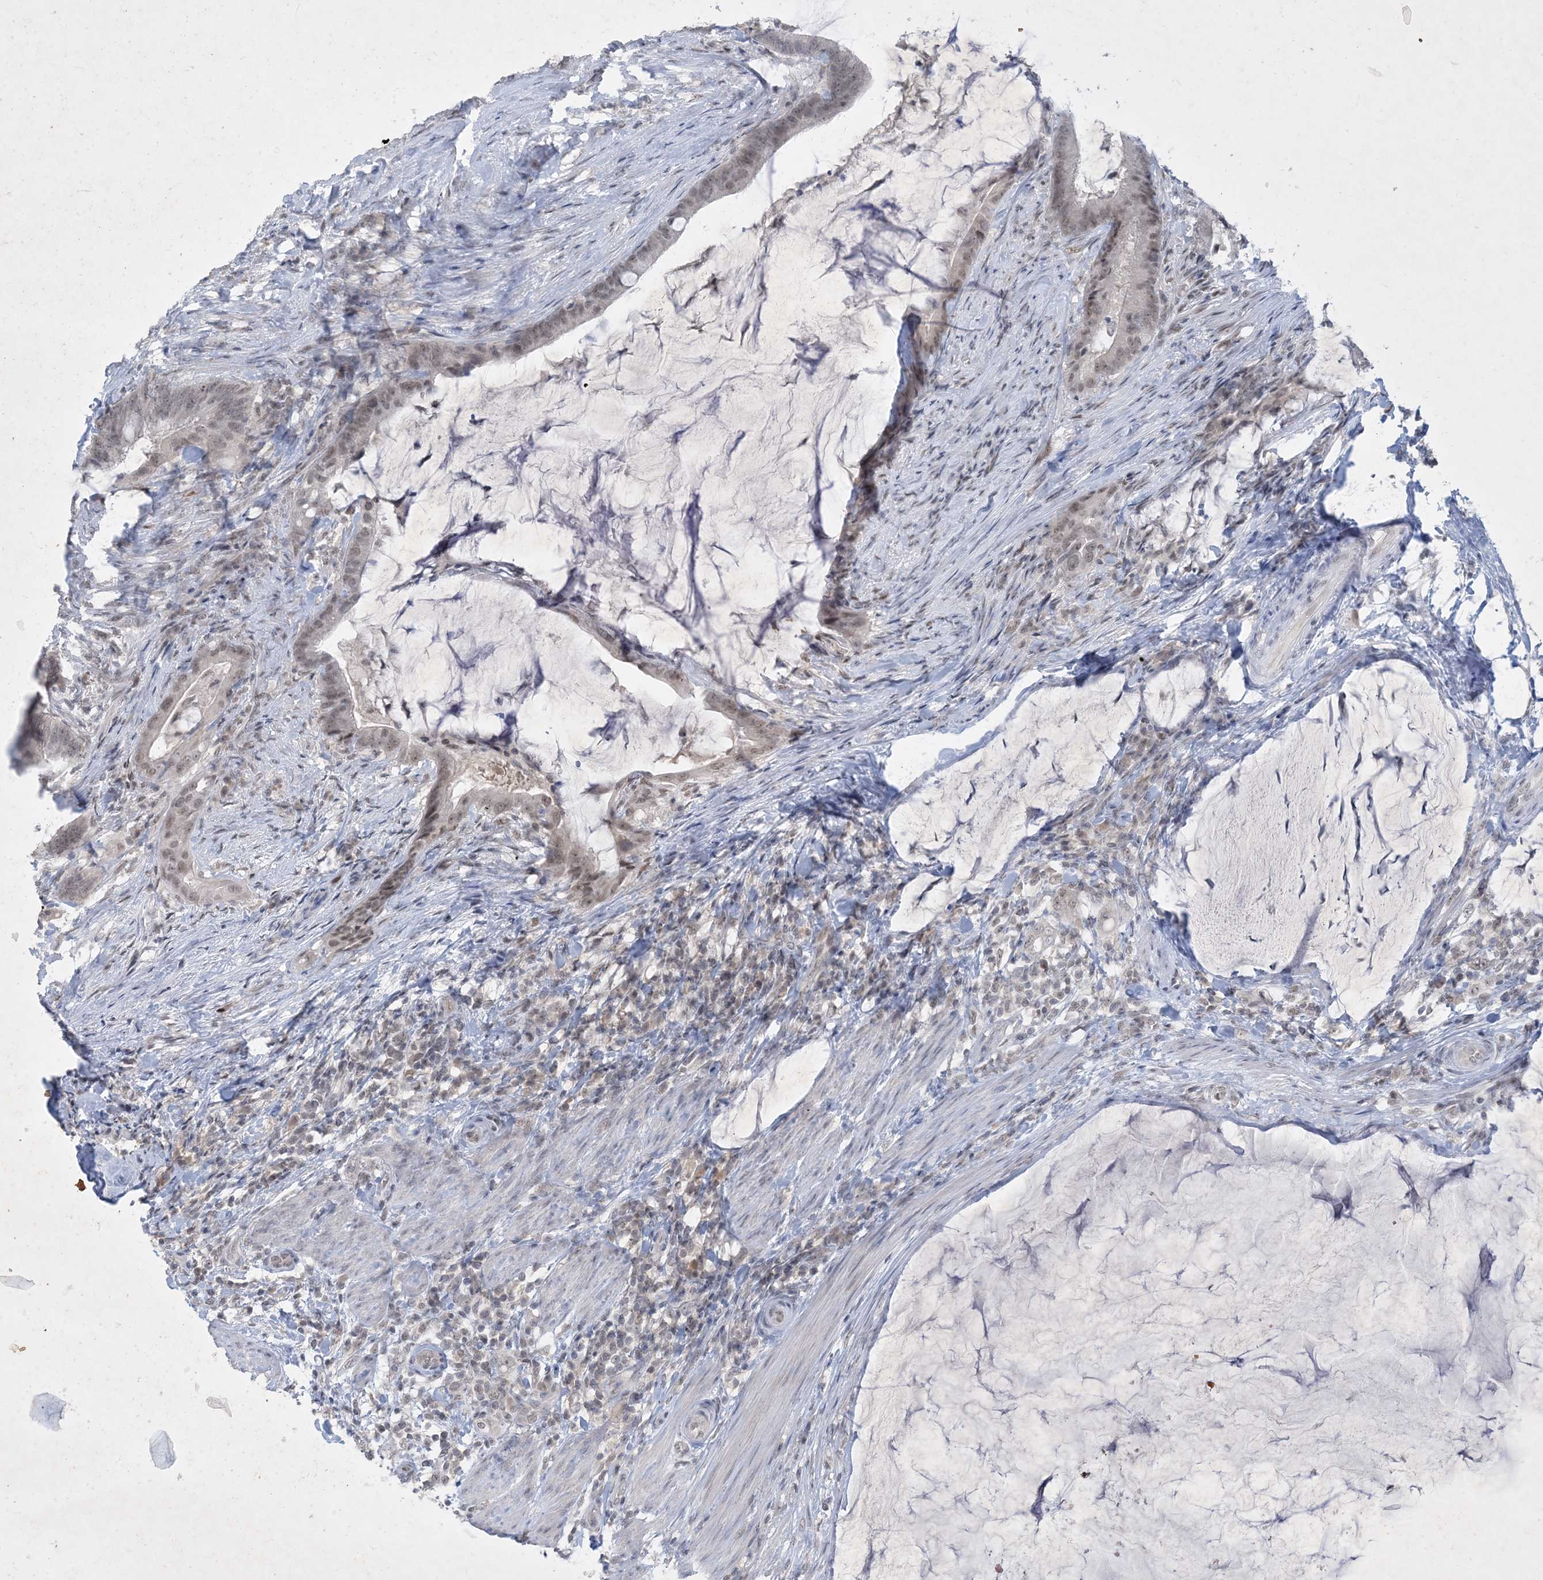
{"staining": {"intensity": "weak", "quantity": ">75%", "location": "nuclear"}, "tissue": "colorectal cancer", "cell_type": "Tumor cells", "image_type": "cancer", "snomed": [{"axis": "morphology", "description": "Adenocarcinoma, NOS"}, {"axis": "topography", "description": "Colon"}], "caption": "The histopathology image reveals staining of colorectal cancer, revealing weak nuclear protein expression (brown color) within tumor cells.", "gene": "ZNF674", "patient": {"sex": "female", "age": 66}}